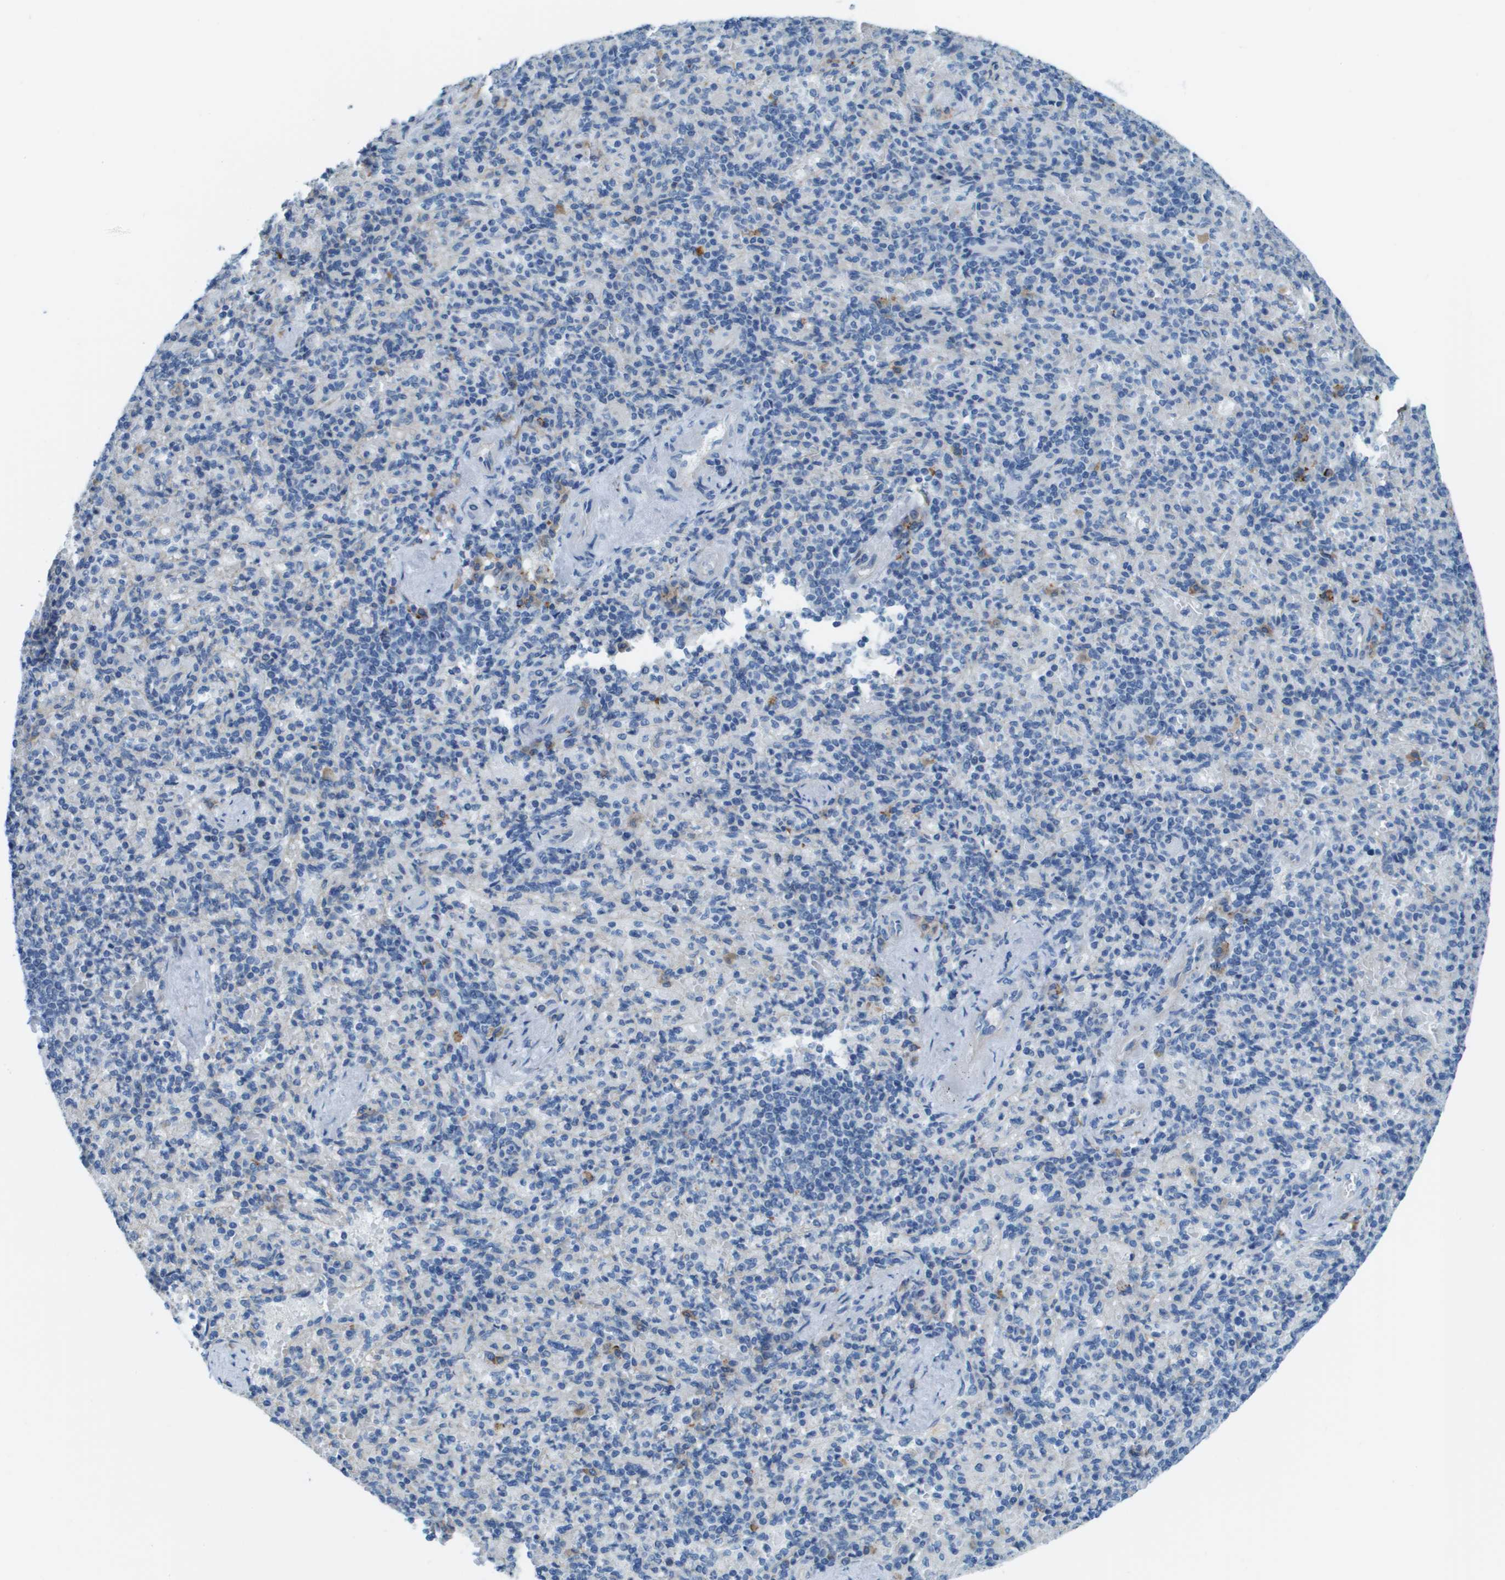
{"staining": {"intensity": "negative", "quantity": "none", "location": "none"}, "tissue": "spleen", "cell_type": "Cells in red pulp", "image_type": "normal", "snomed": [{"axis": "morphology", "description": "Normal tissue, NOS"}, {"axis": "topography", "description": "Spleen"}], "caption": "Unremarkable spleen was stained to show a protein in brown. There is no significant expression in cells in red pulp. The staining is performed using DAB brown chromogen with nuclei counter-stained in using hematoxylin.", "gene": "SDC1", "patient": {"sex": "female", "age": 74}}